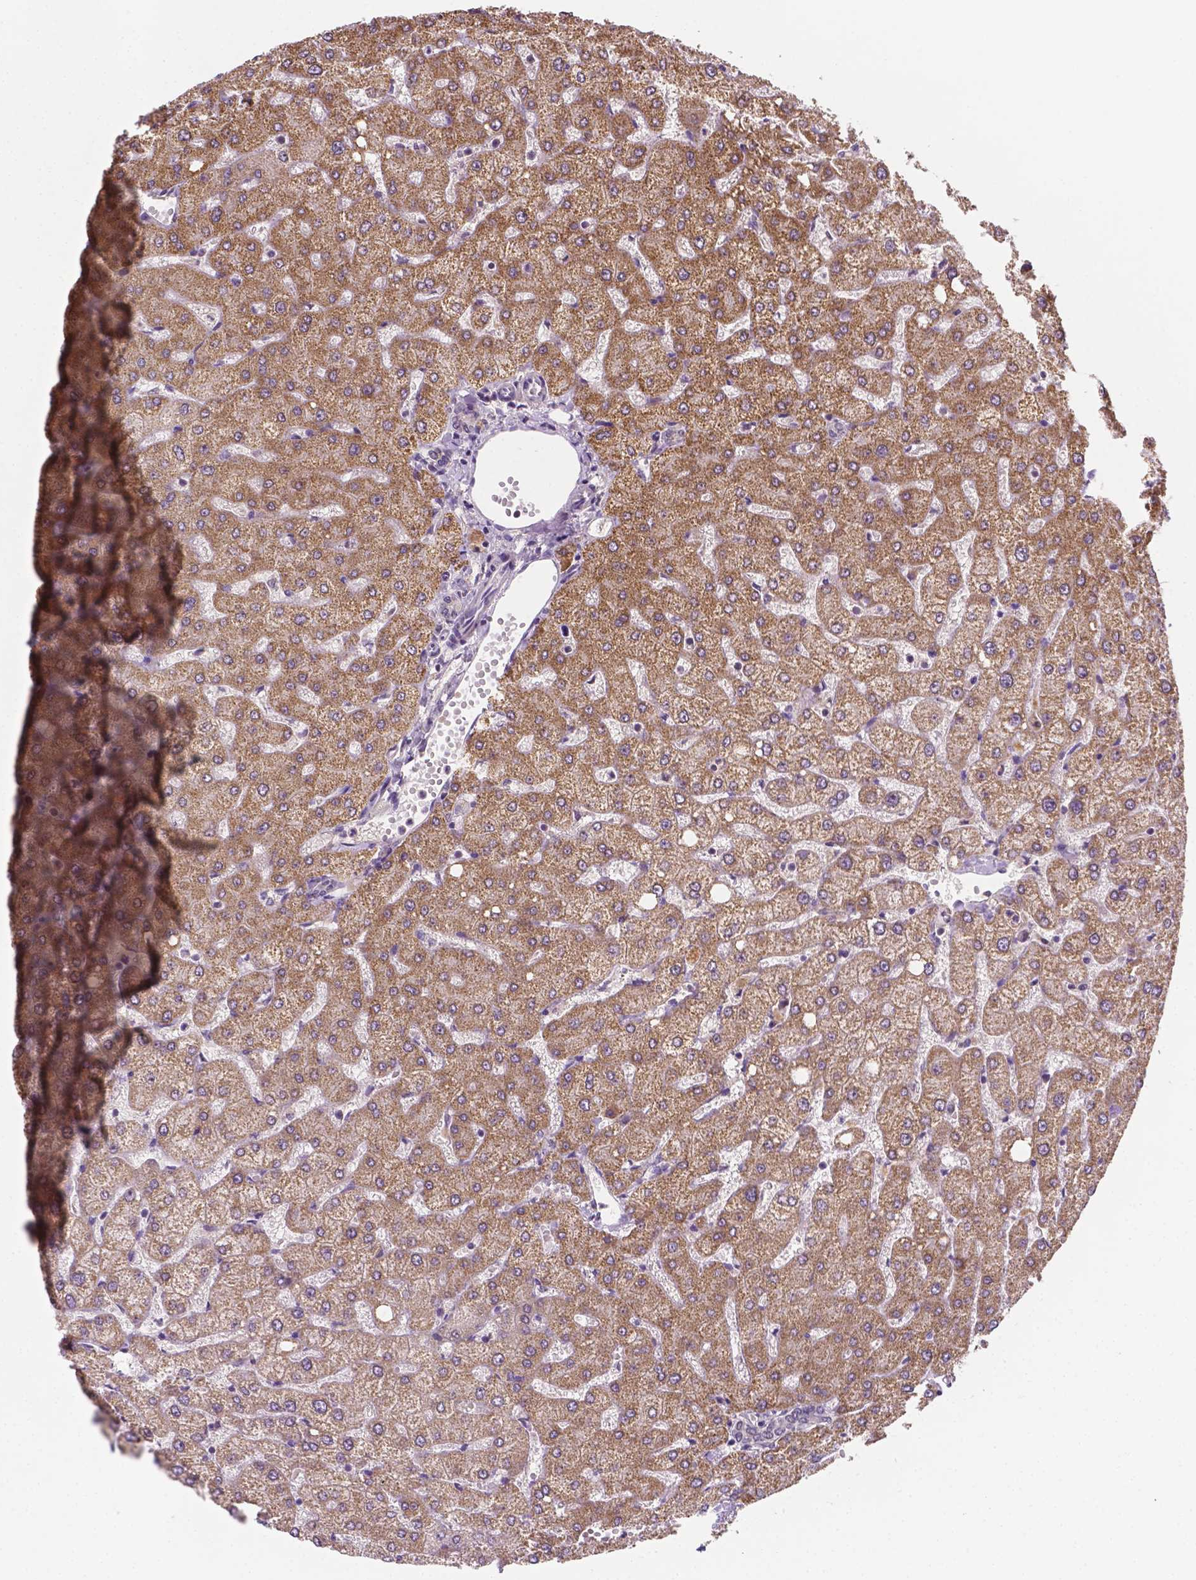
{"staining": {"intensity": "negative", "quantity": "none", "location": "none"}, "tissue": "liver", "cell_type": "Cholangiocytes", "image_type": "normal", "snomed": [{"axis": "morphology", "description": "Normal tissue, NOS"}, {"axis": "topography", "description": "Liver"}], "caption": "Immunohistochemistry (IHC) photomicrograph of benign liver: liver stained with DAB (3,3'-diaminobenzidine) shows no significant protein positivity in cholangiocytes. (IHC, brightfield microscopy, high magnification).", "gene": "MROH6", "patient": {"sex": "female", "age": 54}}